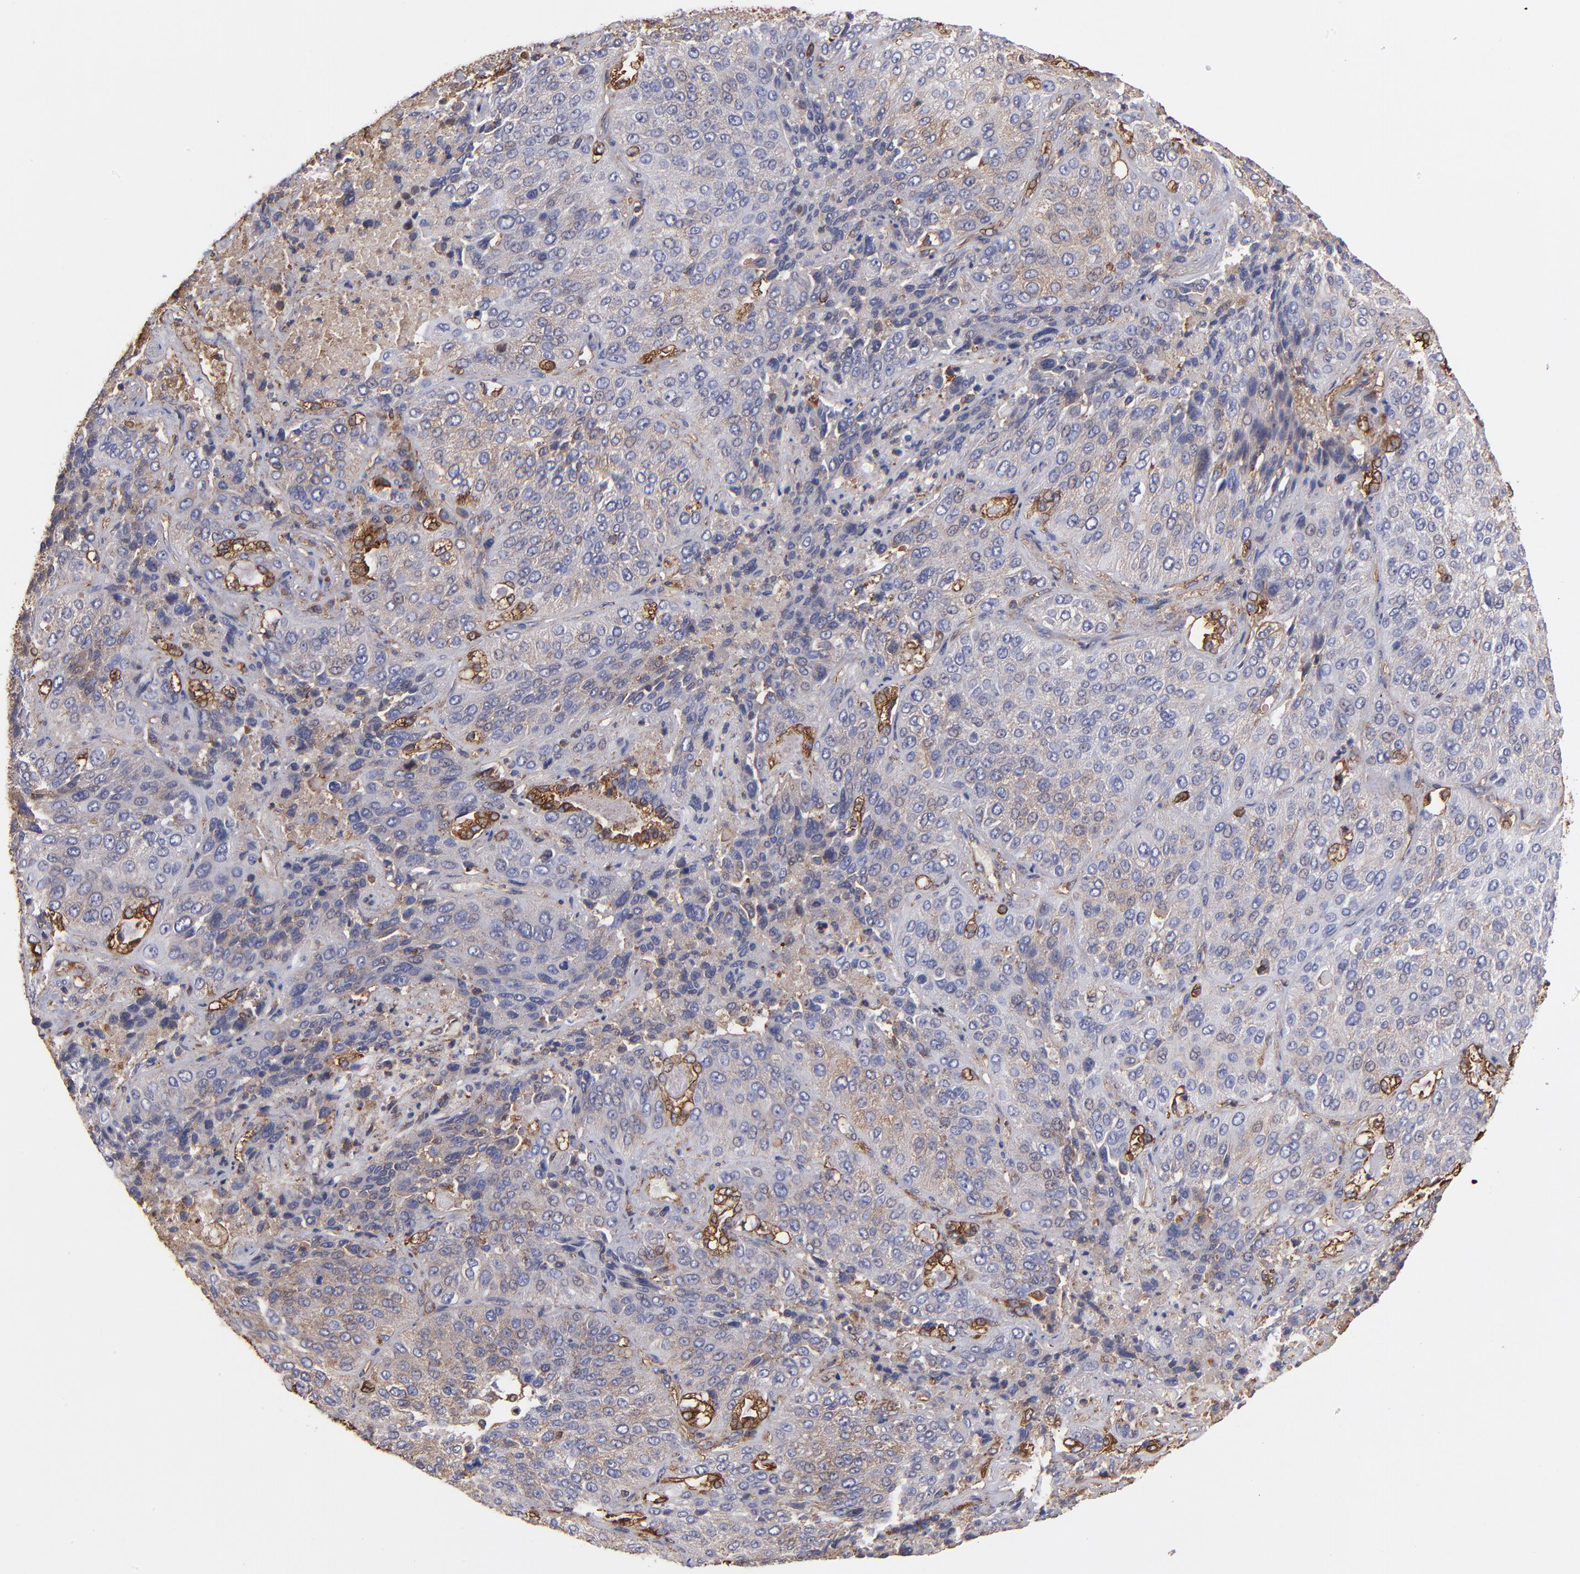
{"staining": {"intensity": "negative", "quantity": "none", "location": "none"}, "tissue": "lung cancer", "cell_type": "Tumor cells", "image_type": "cancer", "snomed": [{"axis": "morphology", "description": "Squamous cell carcinoma, NOS"}, {"axis": "topography", "description": "Lung"}], "caption": "The immunohistochemistry (IHC) micrograph has no significant positivity in tumor cells of lung cancer (squamous cell carcinoma) tissue.", "gene": "MVP", "patient": {"sex": "male", "age": 54}}